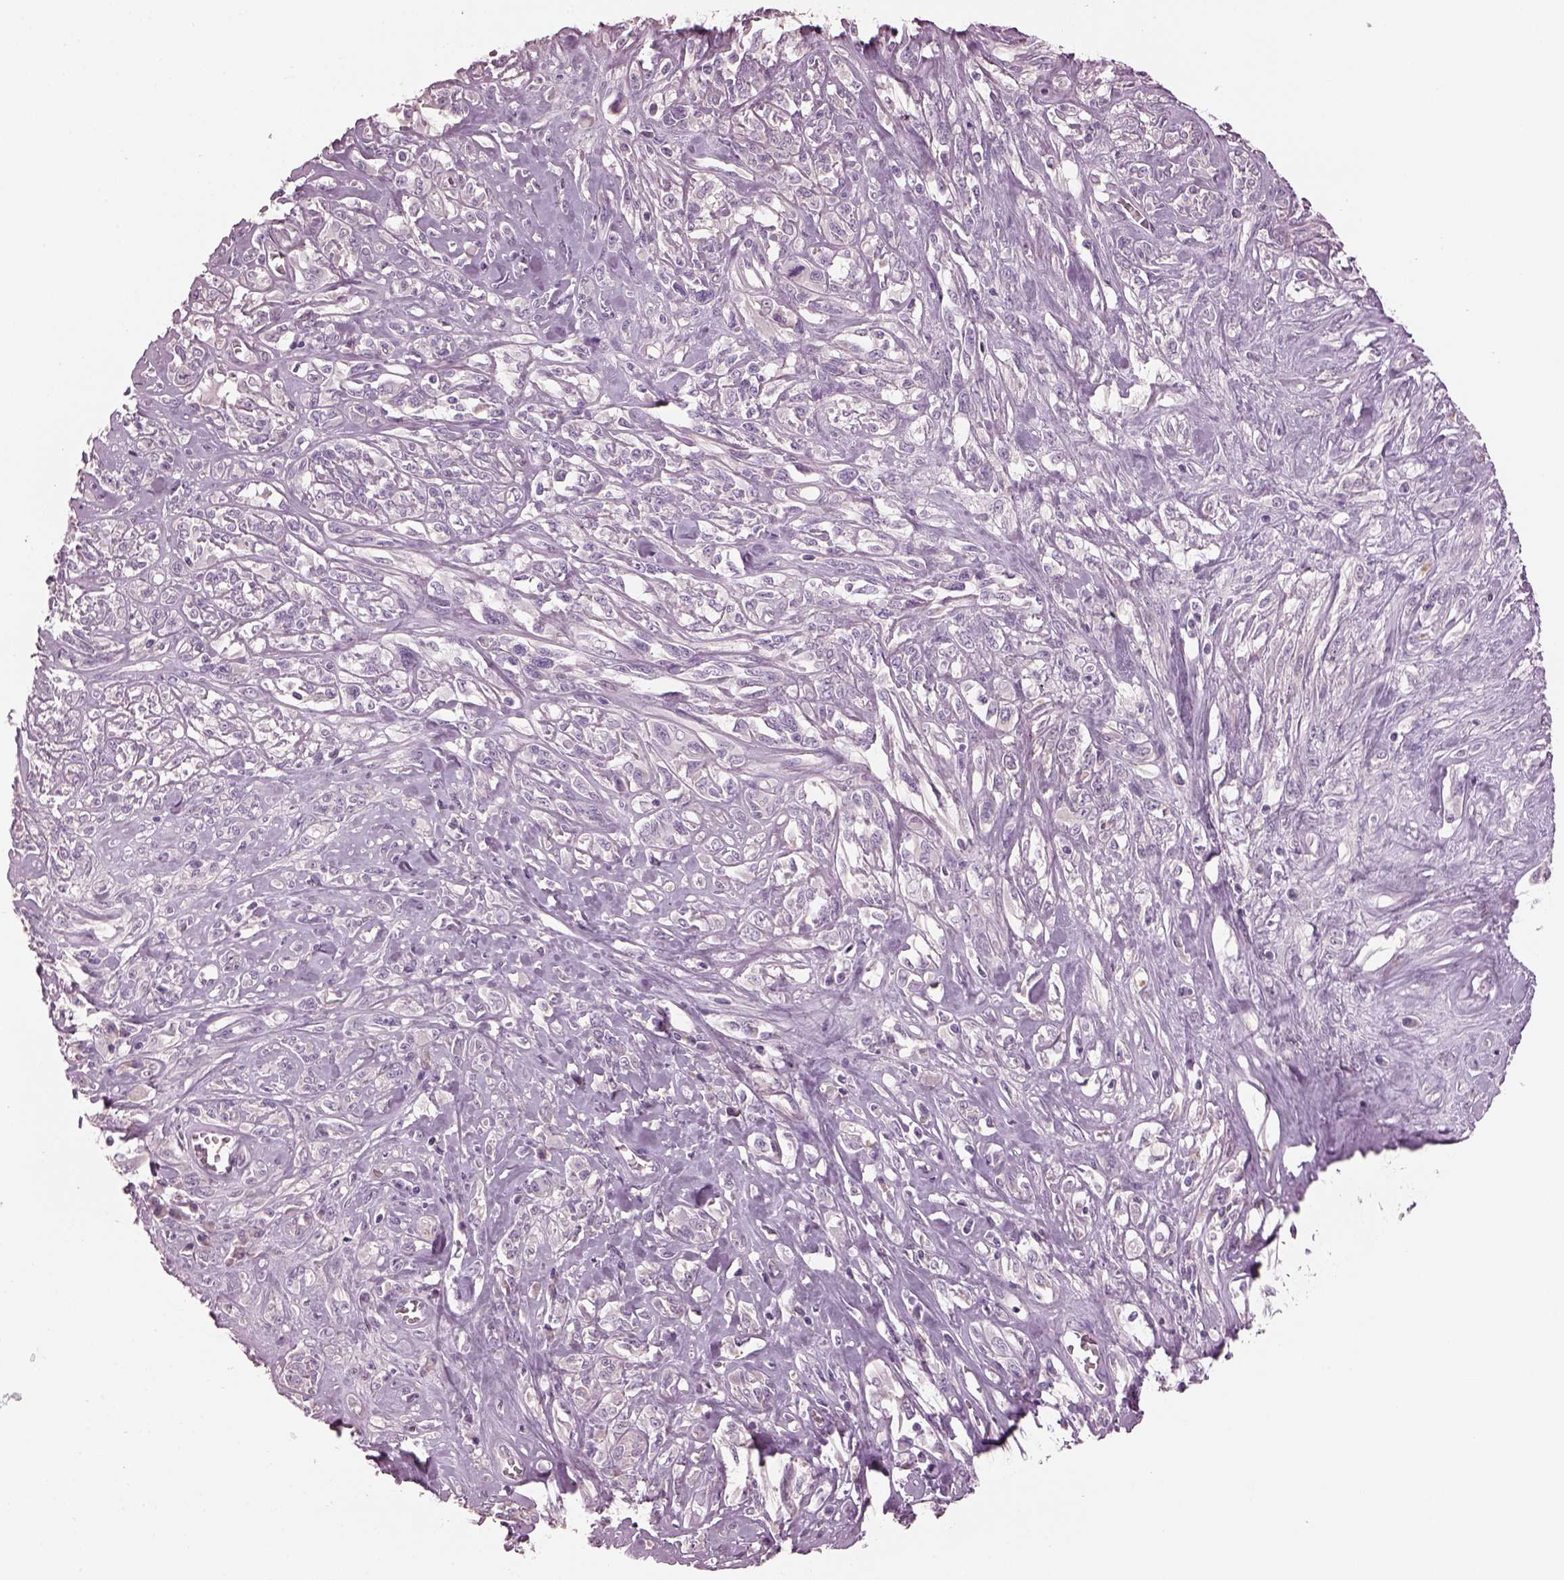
{"staining": {"intensity": "negative", "quantity": "none", "location": "none"}, "tissue": "melanoma", "cell_type": "Tumor cells", "image_type": "cancer", "snomed": [{"axis": "morphology", "description": "Malignant melanoma, NOS"}, {"axis": "topography", "description": "Skin"}], "caption": "IHC image of neoplastic tissue: melanoma stained with DAB displays no significant protein staining in tumor cells. The staining was performed using DAB (3,3'-diaminobenzidine) to visualize the protein expression in brown, while the nuclei were stained in blue with hematoxylin (Magnification: 20x).", "gene": "PACRG", "patient": {"sex": "female", "age": 91}}